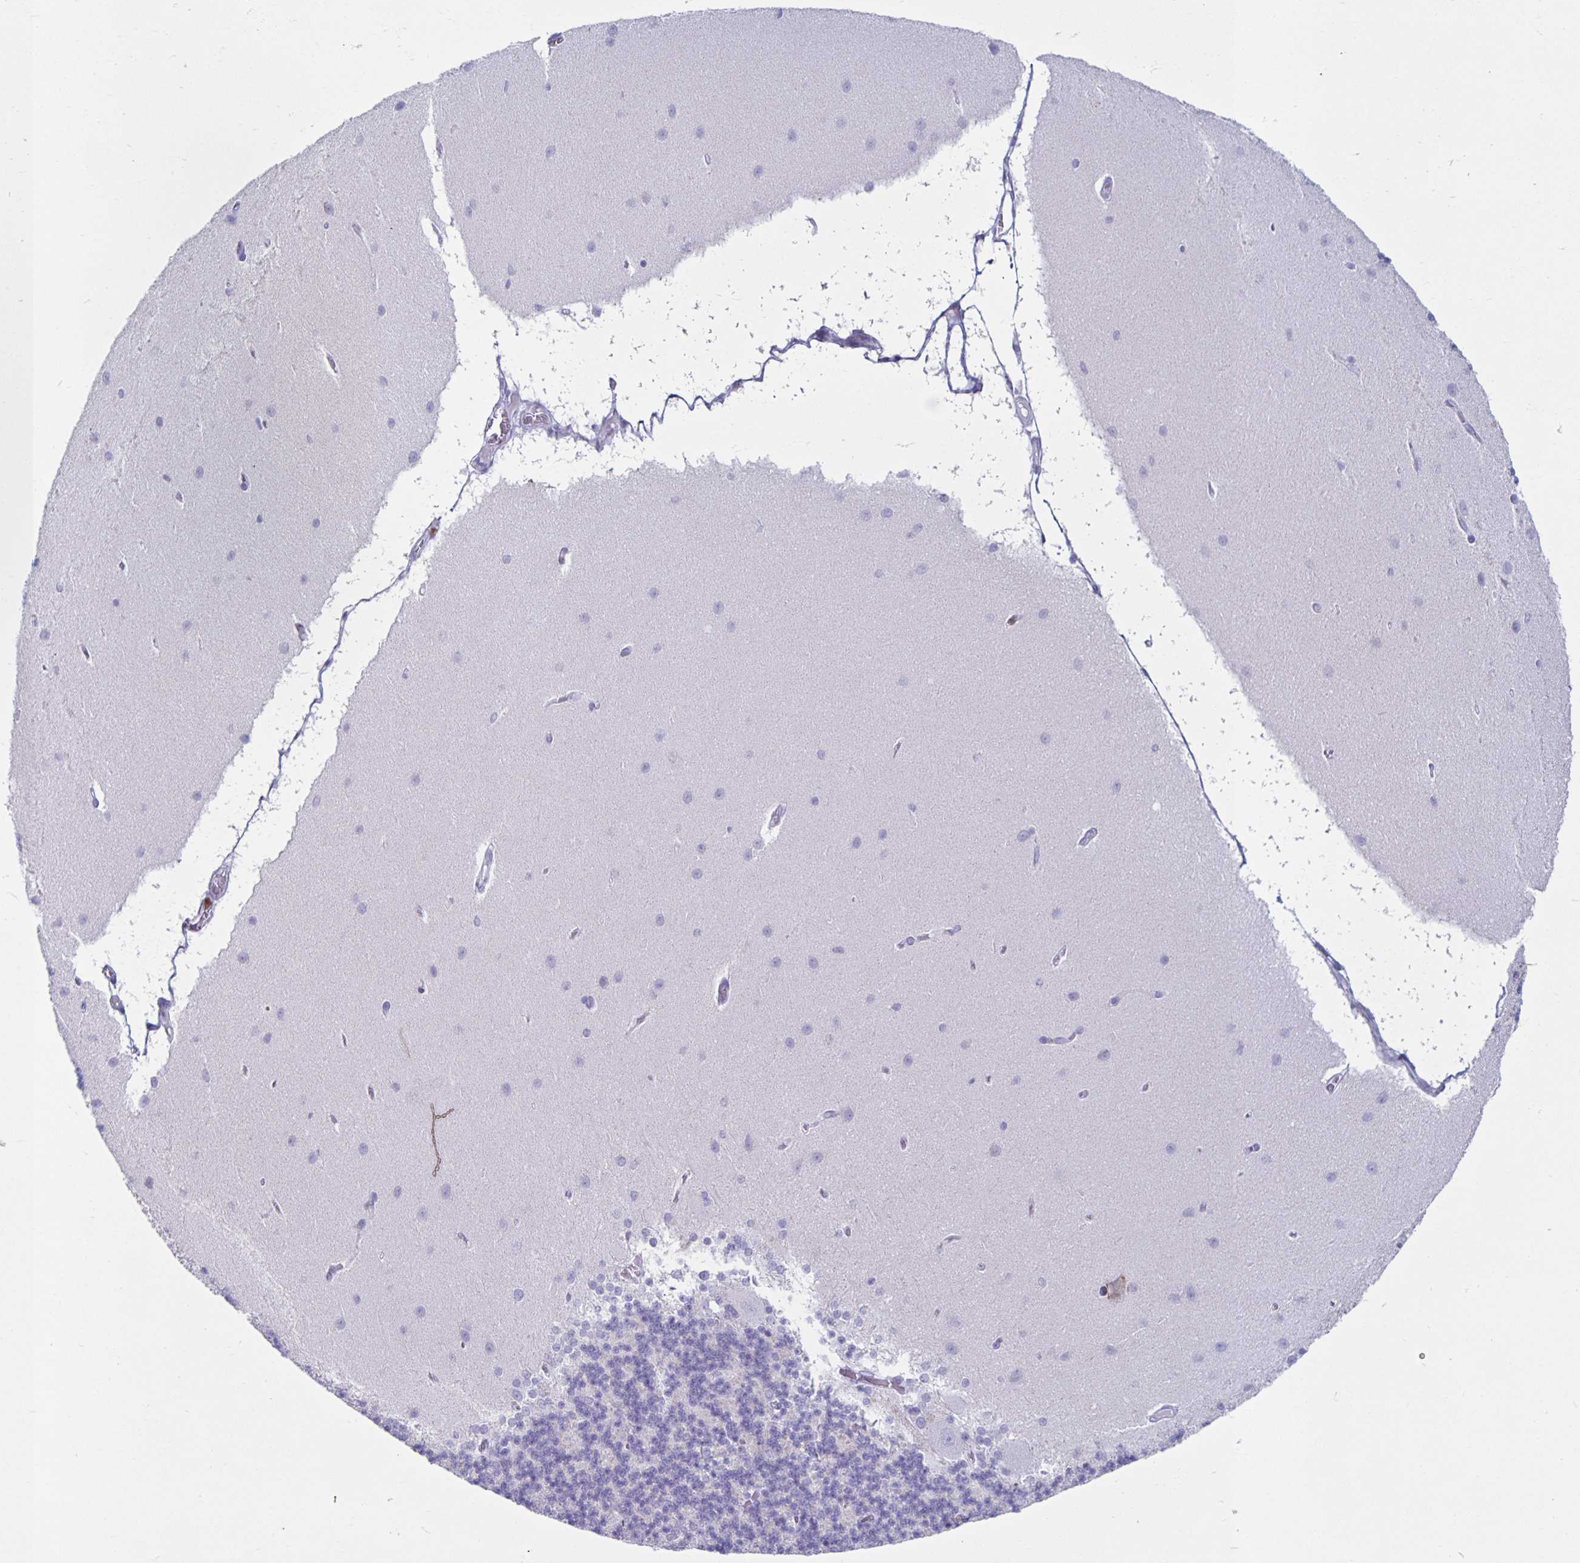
{"staining": {"intensity": "negative", "quantity": "none", "location": "none"}, "tissue": "cerebellum", "cell_type": "Cells in granular layer", "image_type": "normal", "snomed": [{"axis": "morphology", "description": "Normal tissue, NOS"}, {"axis": "topography", "description": "Cerebellum"}], "caption": "This is an IHC photomicrograph of unremarkable cerebellum. There is no positivity in cells in granular layer.", "gene": "CT45A10", "patient": {"sex": "female", "age": 54}}